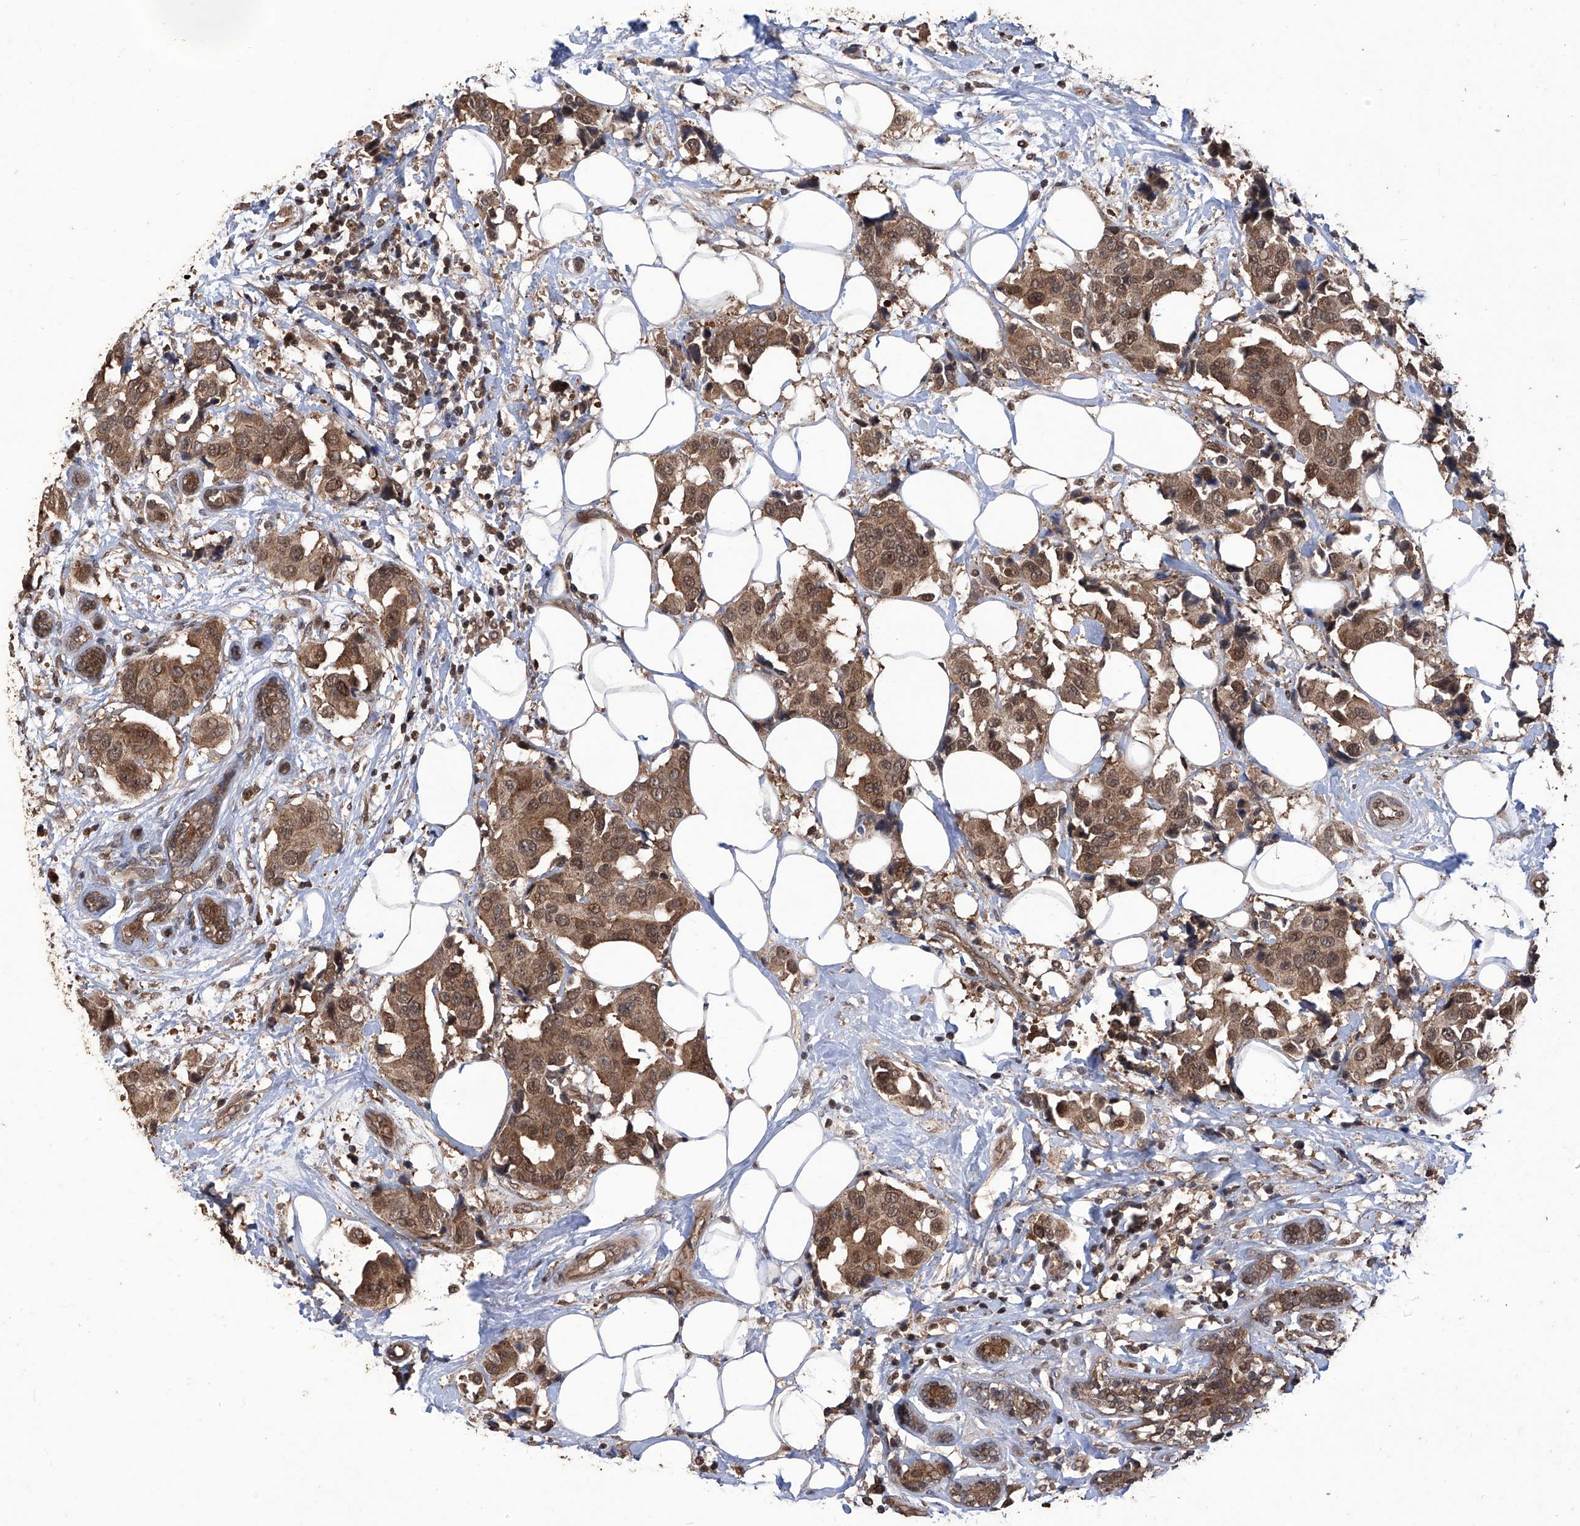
{"staining": {"intensity": "moderate", "quantity": ">75%", "location": "cytoplasmic/membranous,nuclear"}, "tissue": "breast cancer", "cell_type": "Tumor cells", "image_type": "cancer", "snomed": [{"axis": "morphology", "description": "Normal tissue, NOS"}, {"axis": "morphology", "description": "Duct carcinoma"}, {"axis": "topography", "description": "Breast"}], "caption": "This is a photomicrograph of immunohistochemistry (IHC) staining of invasive ductal carcinoma (breast), which shows moderate positivity in the cytoplasmic/membranous and nuclear of tumor cells.", "gene": "LYSMD4", "patient": {"sex": "female", "age": 39}}